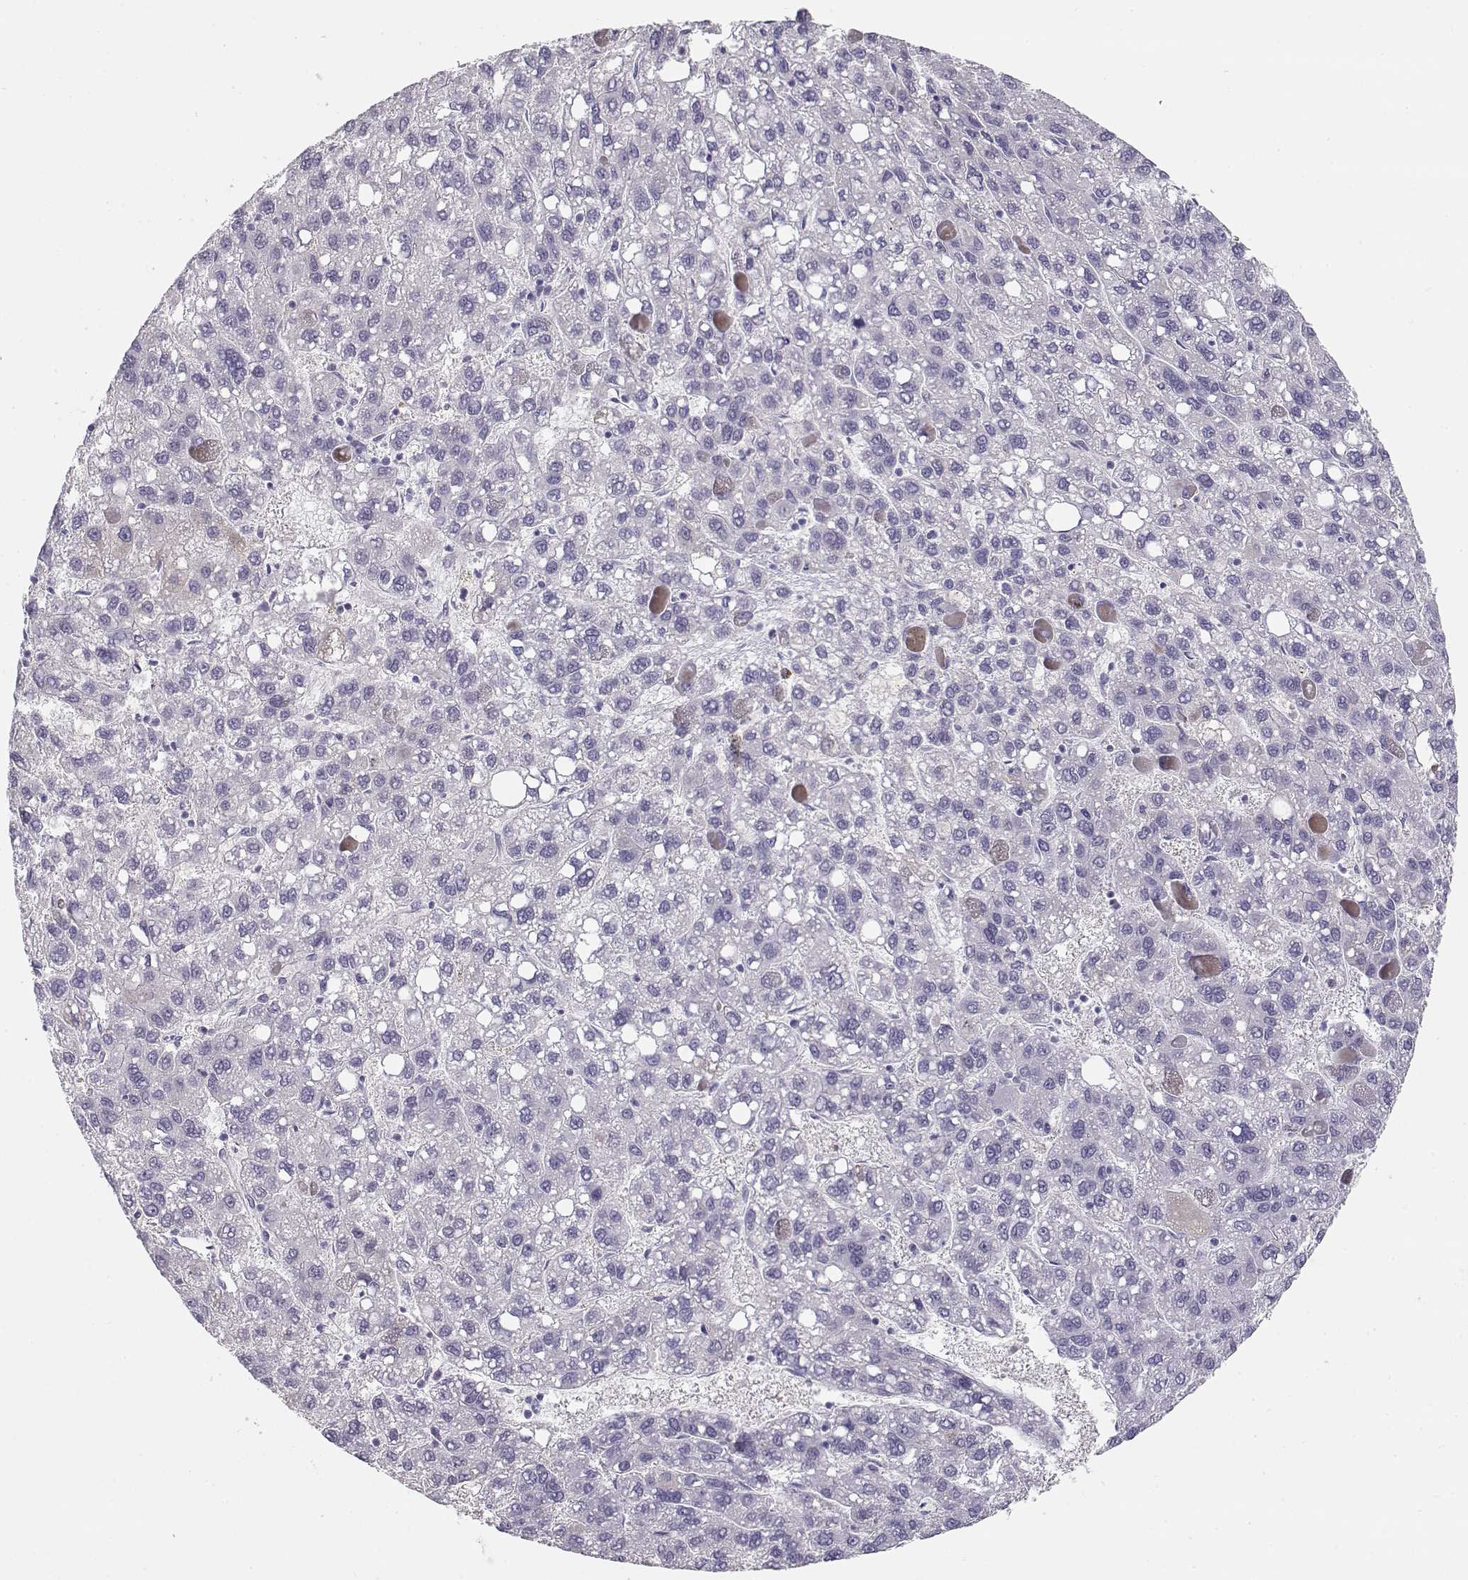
{"staining": {"intensity": "negative", "quantity": "none", "location": "none"}, "tissue": "liver cancer", "cell_type": "Tumor cells", "image_type": "cancer", "snomed": [{"axis": "morphology", "description": "Carcinoma, Hepatocellular, NOS"}, {"axis": "topography", "description": "Liver"}], "caption": "This is an IHC image of human liver cancer. There is no staining in tumor cells.", "gene": "NUTM1", "patient": {"sex": "female", "age": 82}}